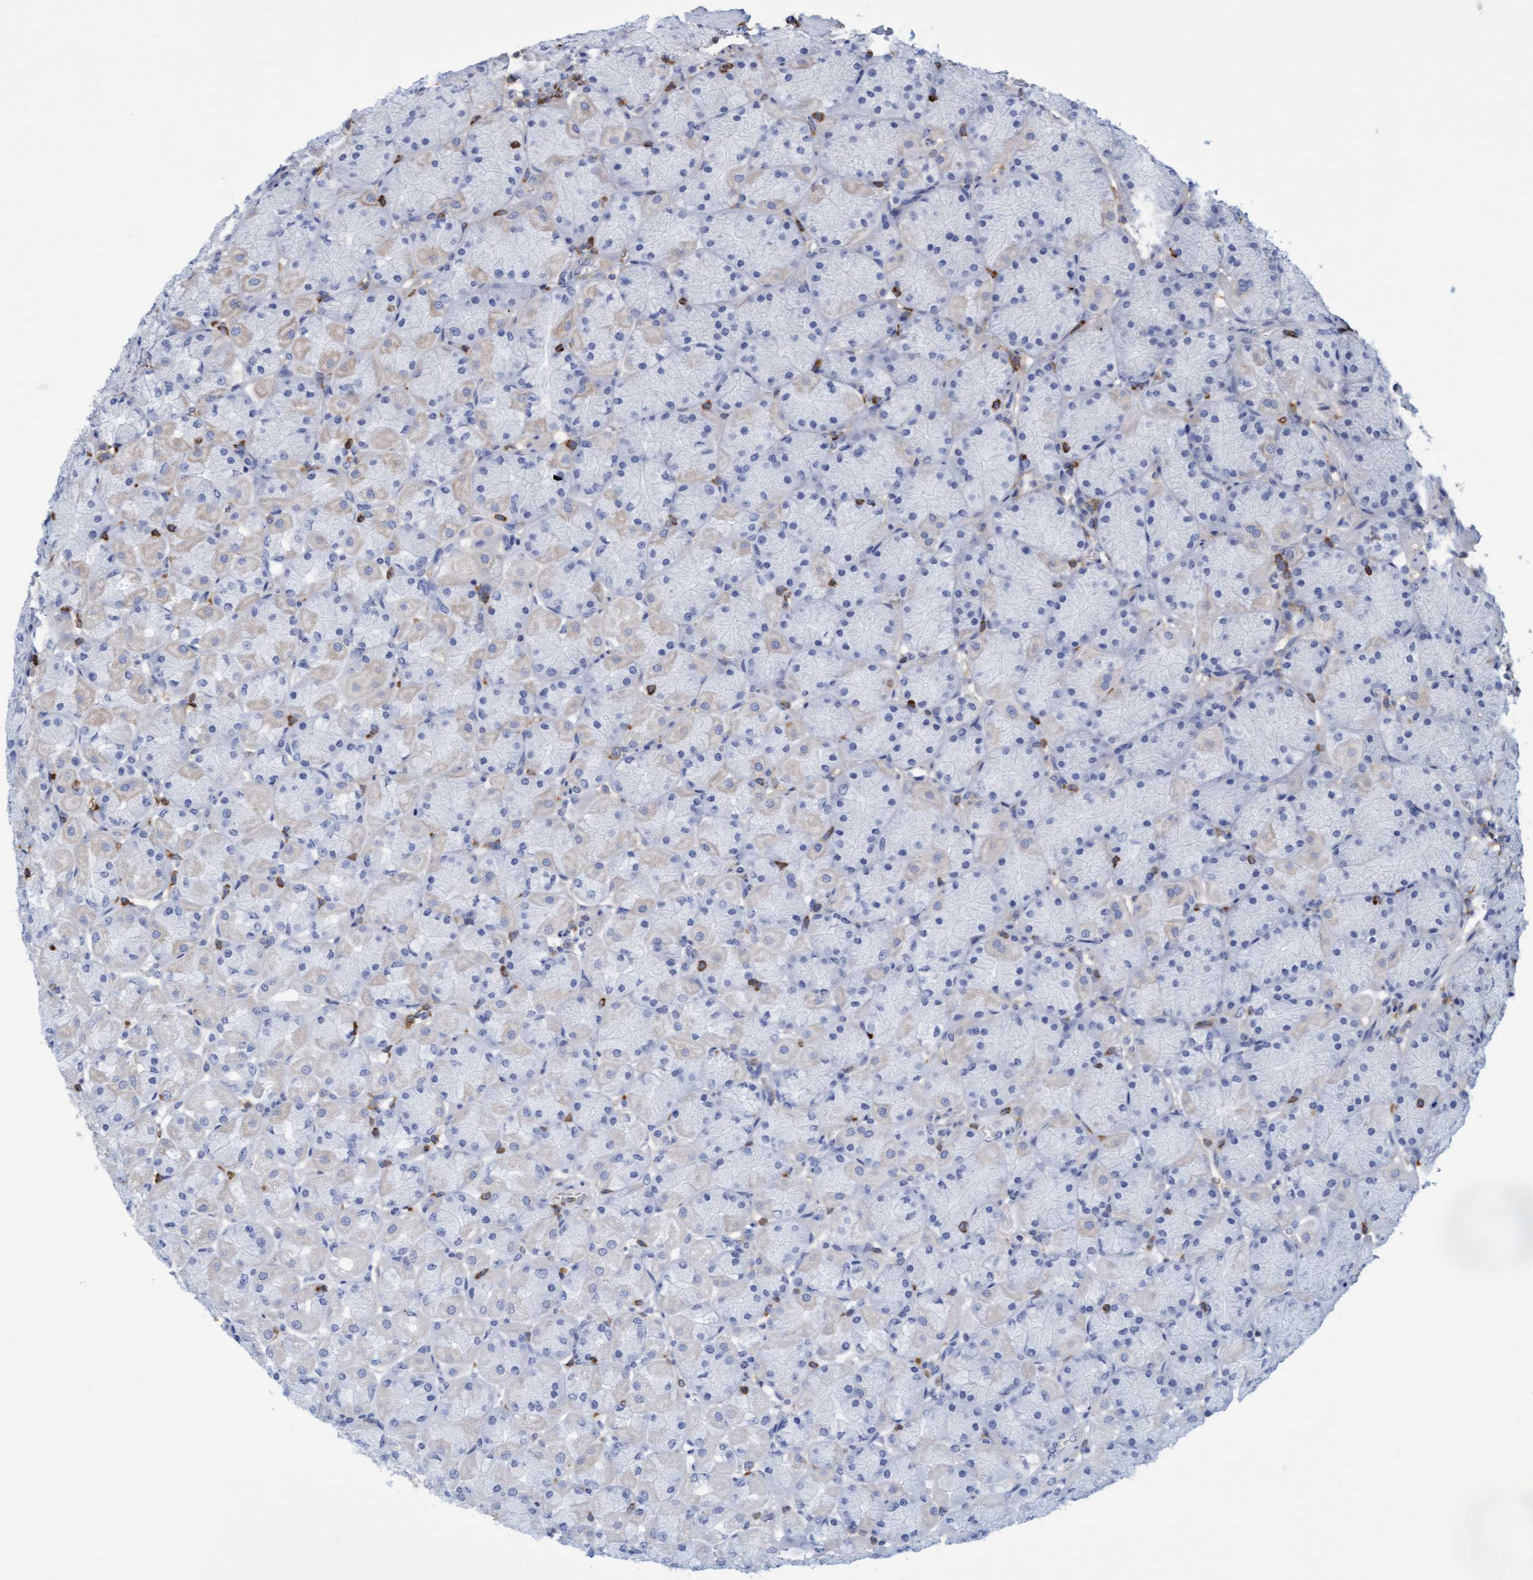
{"staining": {"intensity": "negative", "quantity": "none", "location": "none"}, "tissue": "stomach", "cell_type": "Glandular cells", "image_type": "normal", "snomed": [{"axis": "morphology", "description": "Normal tissue, NOS"}, {"axis": "topography", "description": "Stomach, upper"}], "caption": "This is a image of immunohistochemistry staining of benign stomach, which shows no positivity in glandular cells.", "gene": "FNBP1", "patient": {"sex": "female", "age": 56}}